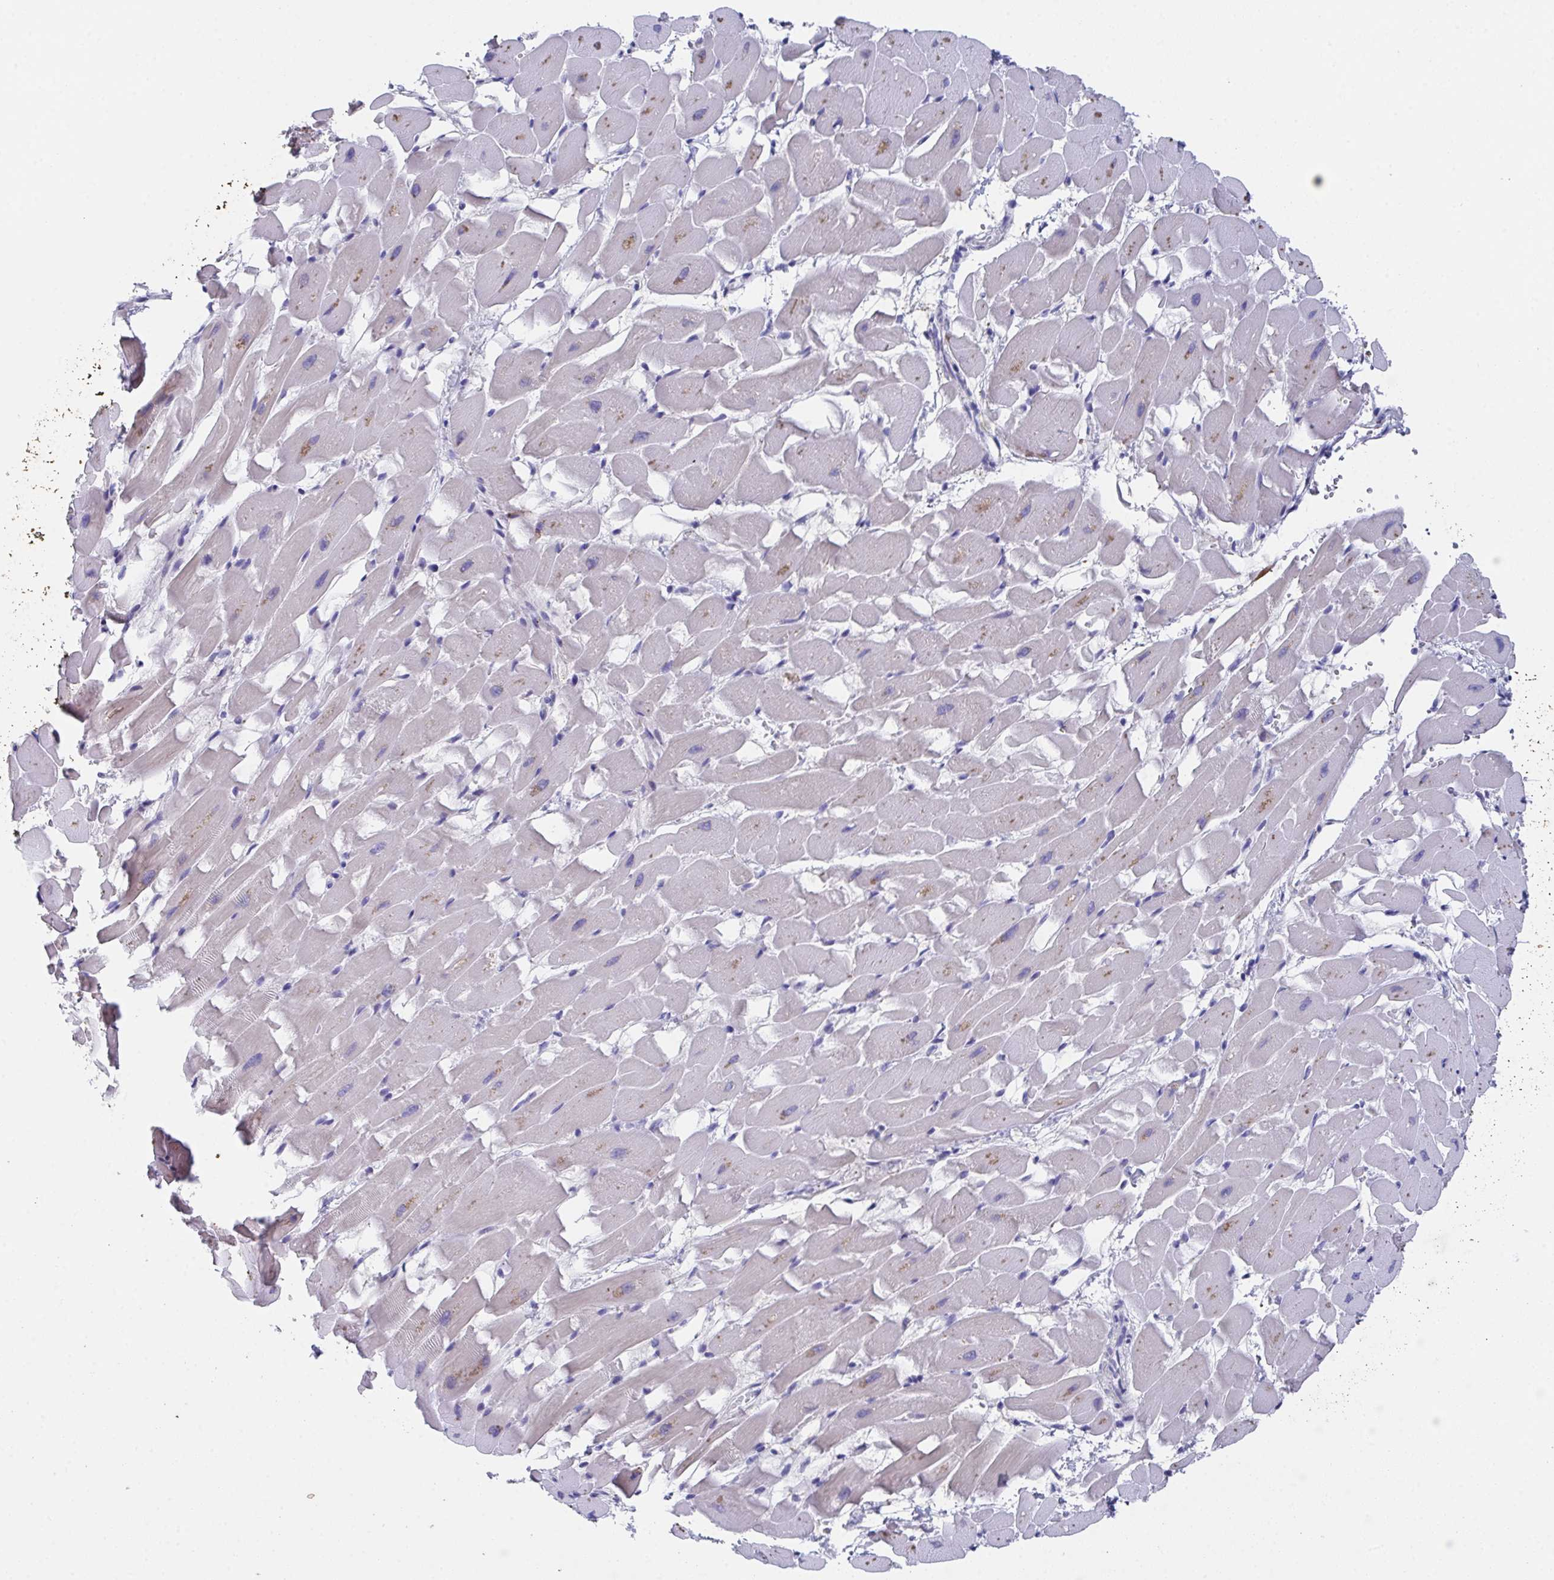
{"staining": {"intensity": "moderate", "quantity": "<25%", "location": "cytoplasmic/membranous"}, "tissue": "heart muscle", "cell_type": "Cardiomyocytes", "image_type": "normal", "snomed": [{"axis": "morphology", "description": "Normal tissue, NOS"}, {"axis": "topography", "description": "Heart"}], "caption": "Approximately <25% of cardiomyocytes in normal human heart muscle demonstrate moderate cytoplasmic/membranous protein positivity as visualized by brown immunohistochemical staining.", "gene": "SSC4D", "patient": {"sex": "male", "age": 37}}